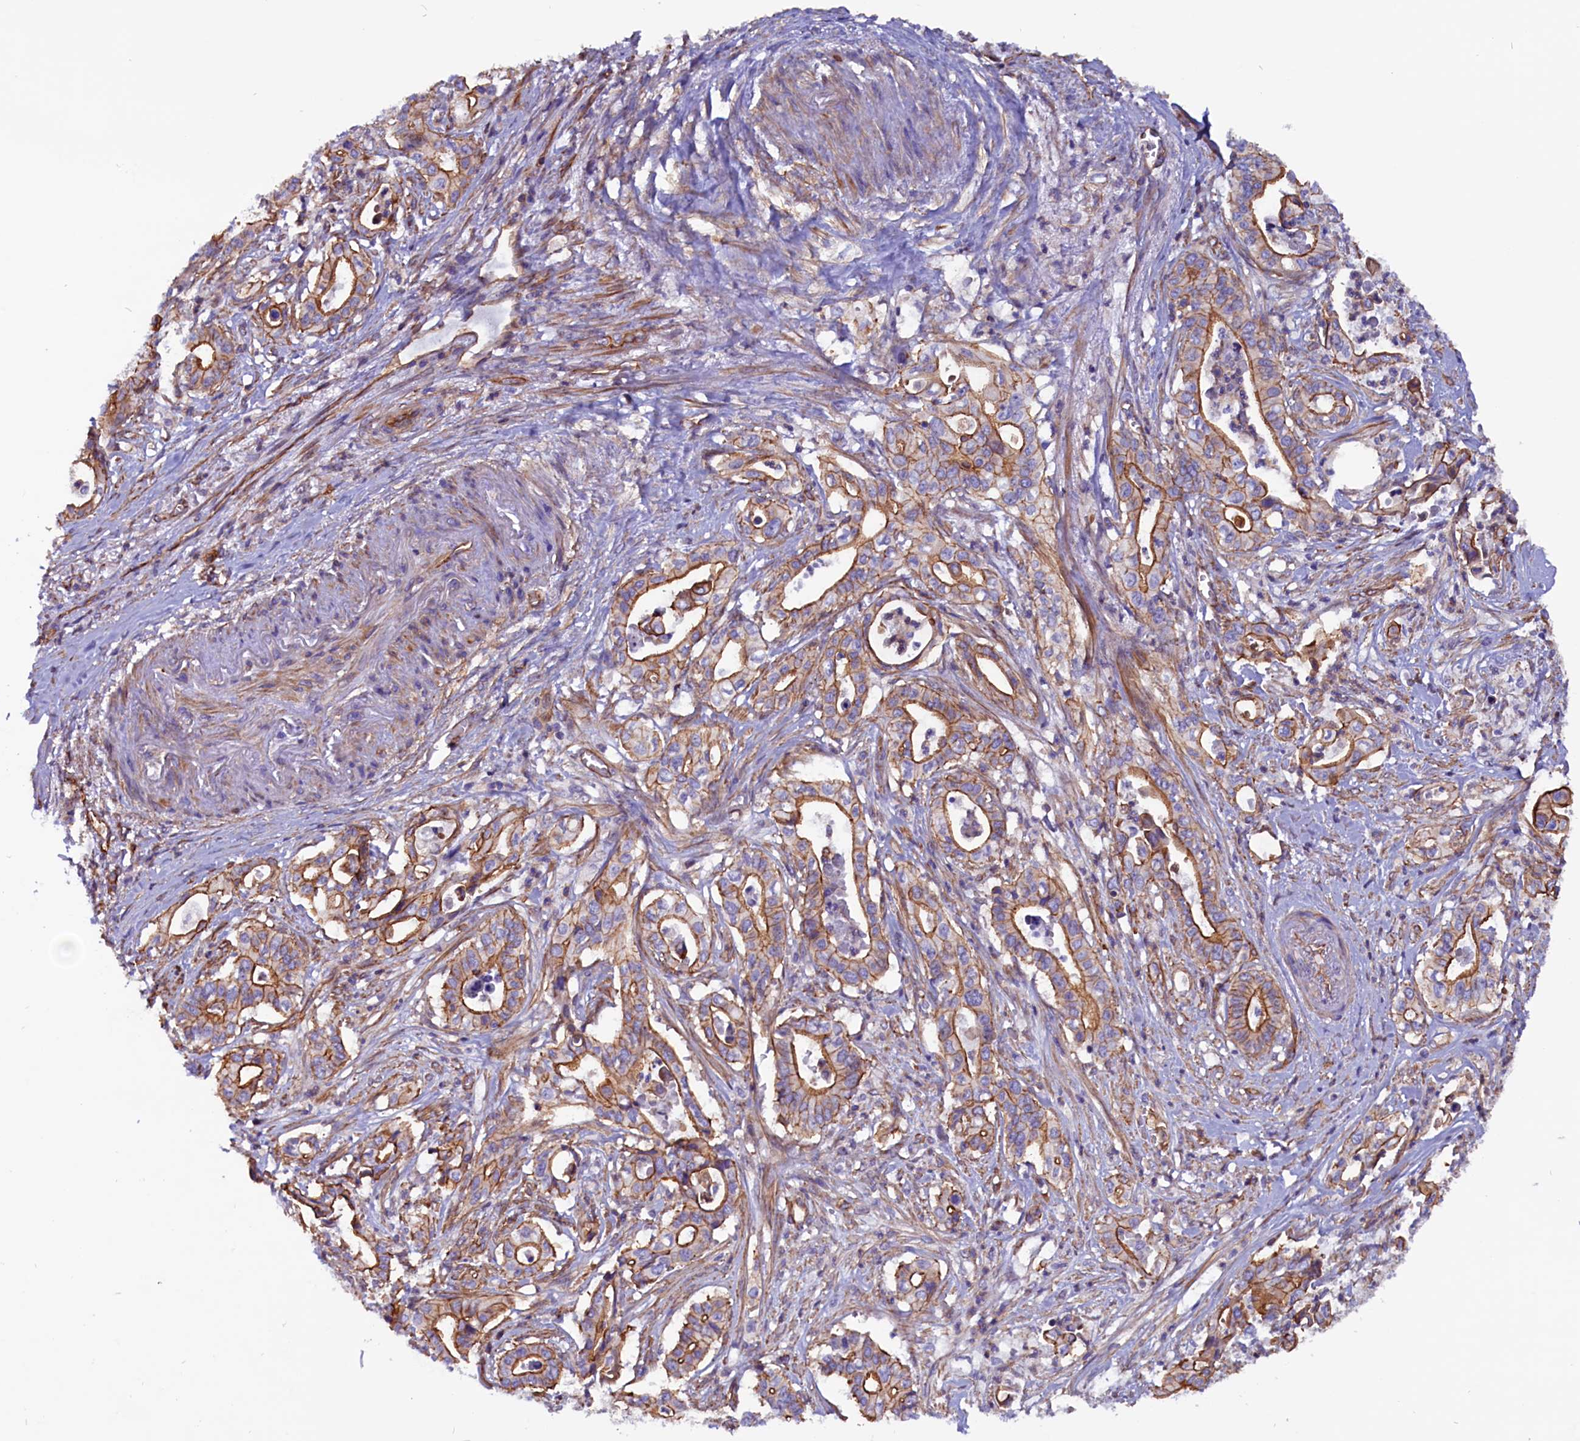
{"staining": {"intensity": "moderate", "quantity": ">75%", "location": "cytoplasmic/membranous"}, "tissue": "pancreatic cancer", "cell_type": "Tumor cells", "image_type": "cancer", "snomed": [{"axis": "morphology", "description": "Adenocarcinoma, NOS"}, {"axis": "topography", "description": "Pancreas"}], "caption": "Pancreatic cancer stained for a protein demonstrates moderate cytoplasmic/membranous positivity in tumor cells.", "gene": "ZNF749", "patient": {"sex": "female", "age": 77}}